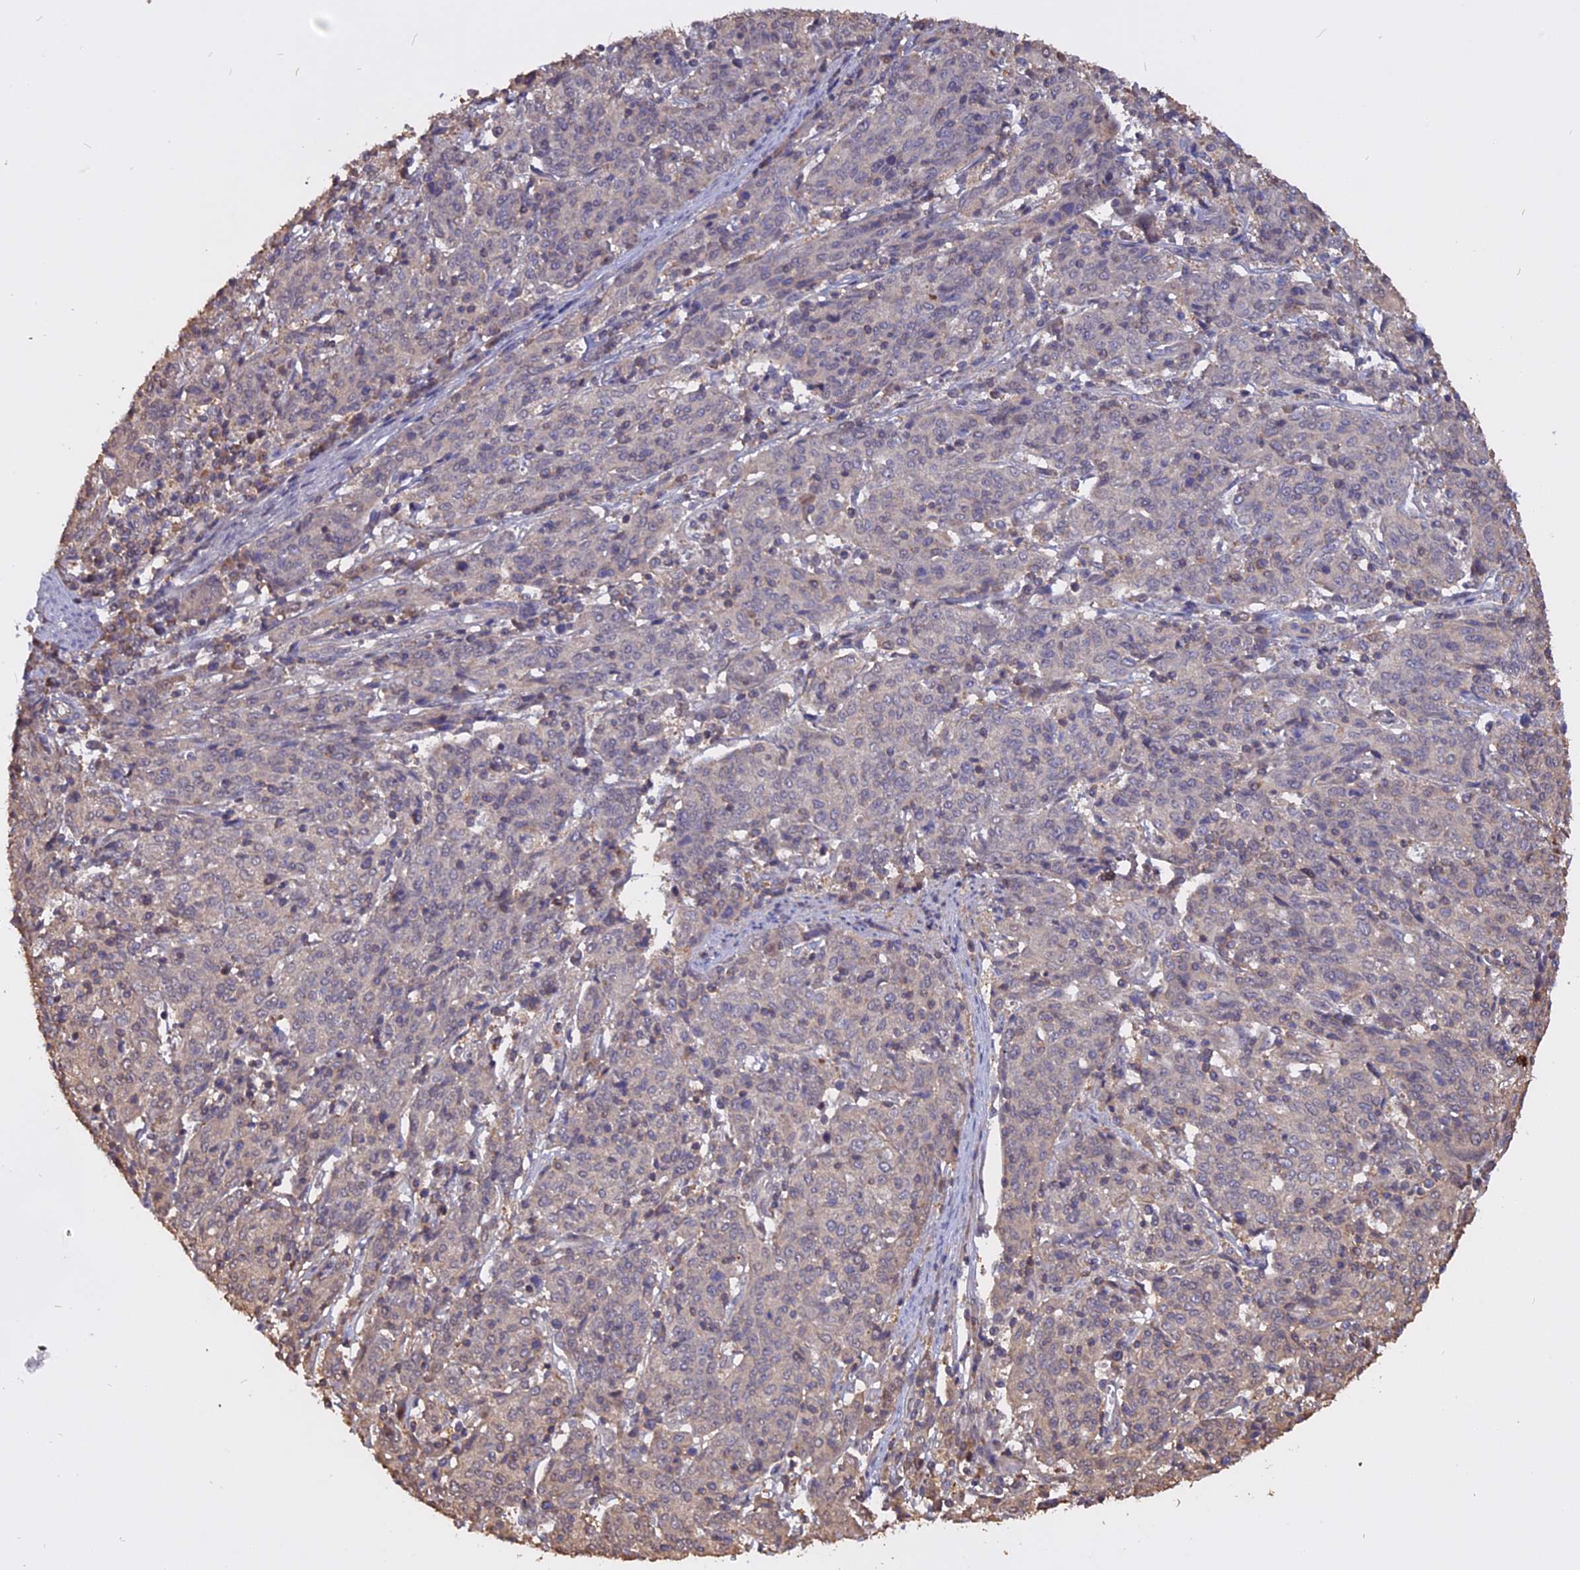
{"staining": {"intensity": "weak", "quantity": "<25%", "location": "cytoplasmic/membranous"}, "tissue": "cervical cancer", "cell_type": "Tumor cells", "image_type": "cancer", "snomed": [{"axis": "morphology", "description": "Squamous cell carcinoma, NOS"}, {"axis": "topography", "description": "Cervix"}], "caption": "Immunohistochemistry image of neoplastic tissue: human cervical squamous cell carcinoma stained with DAB (3,3'-diaminobenzidine) shows no significant protein positivity in tumor cells. (Immunohistochemistry, brightfield microscopy, high magnification).", "gene": "CARMIL2", "patient": {"sex": "female", "age": 67}}